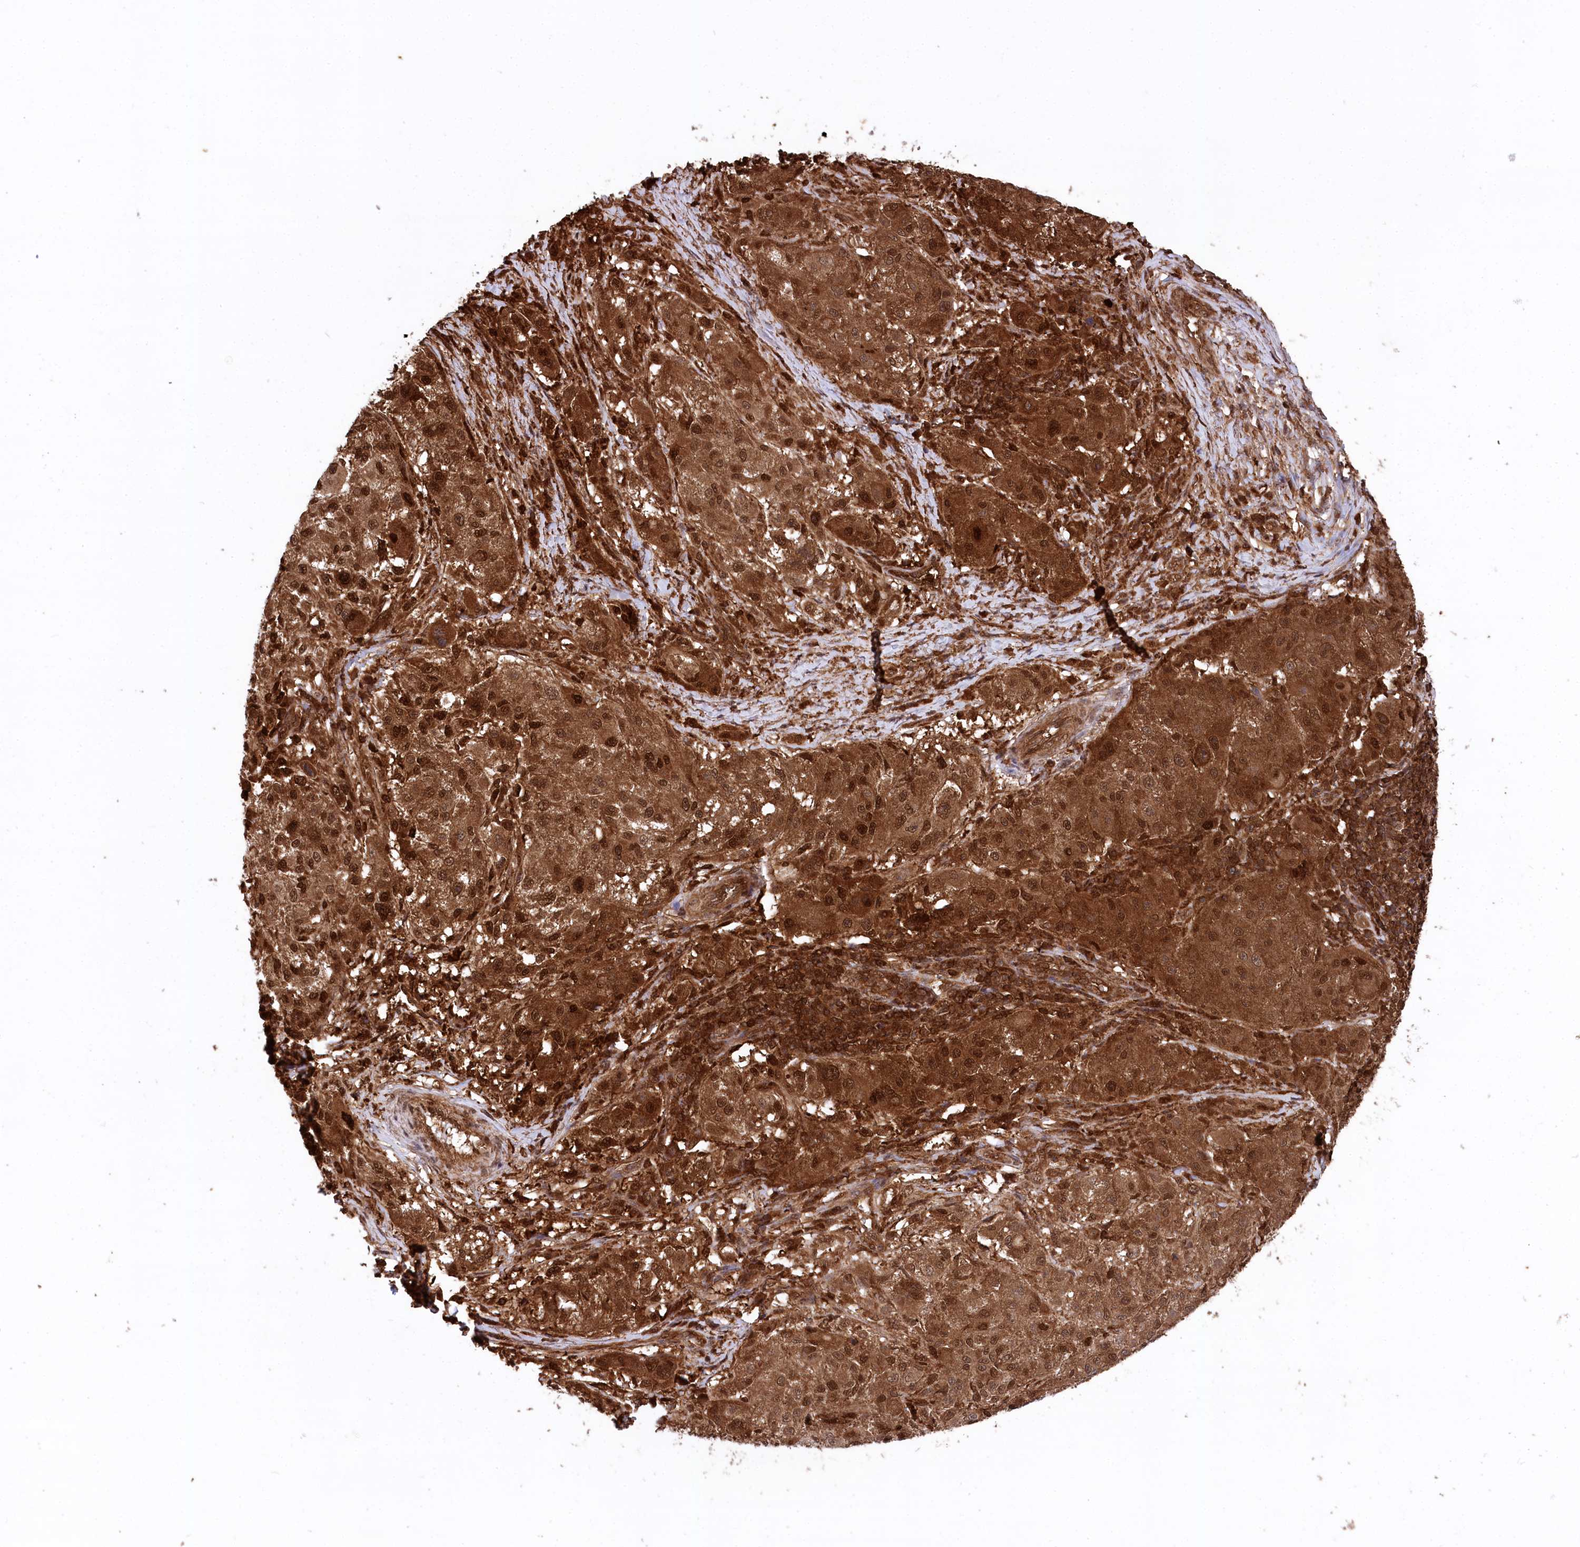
{"staining": {"intensity": "strong", "quantity": ">75%", "location": "cytoplasmic/membranous,nuclear"}, "tissue": "melanoma", "cell_type": "Tumor cells", "image_type": "cancer", "snomed": [{"axis": "morphology", "description": "Necrosis, NOS"}, {"axis": "morphology", "description": "Malignant melanoma, NOS"}, {"axis": "topography", "description": "Skin"}], "caption": "Immunohistochemical staining of human malignant melanoma shows strong cytoplasmic/membranous and nuclear protein staining in about >75% of tumor cells. (DAB IHC, brown staining for protein, blue staining for nuclei).", "gene": "LSG1", "patient": {"sex": "female", "age": 87}}